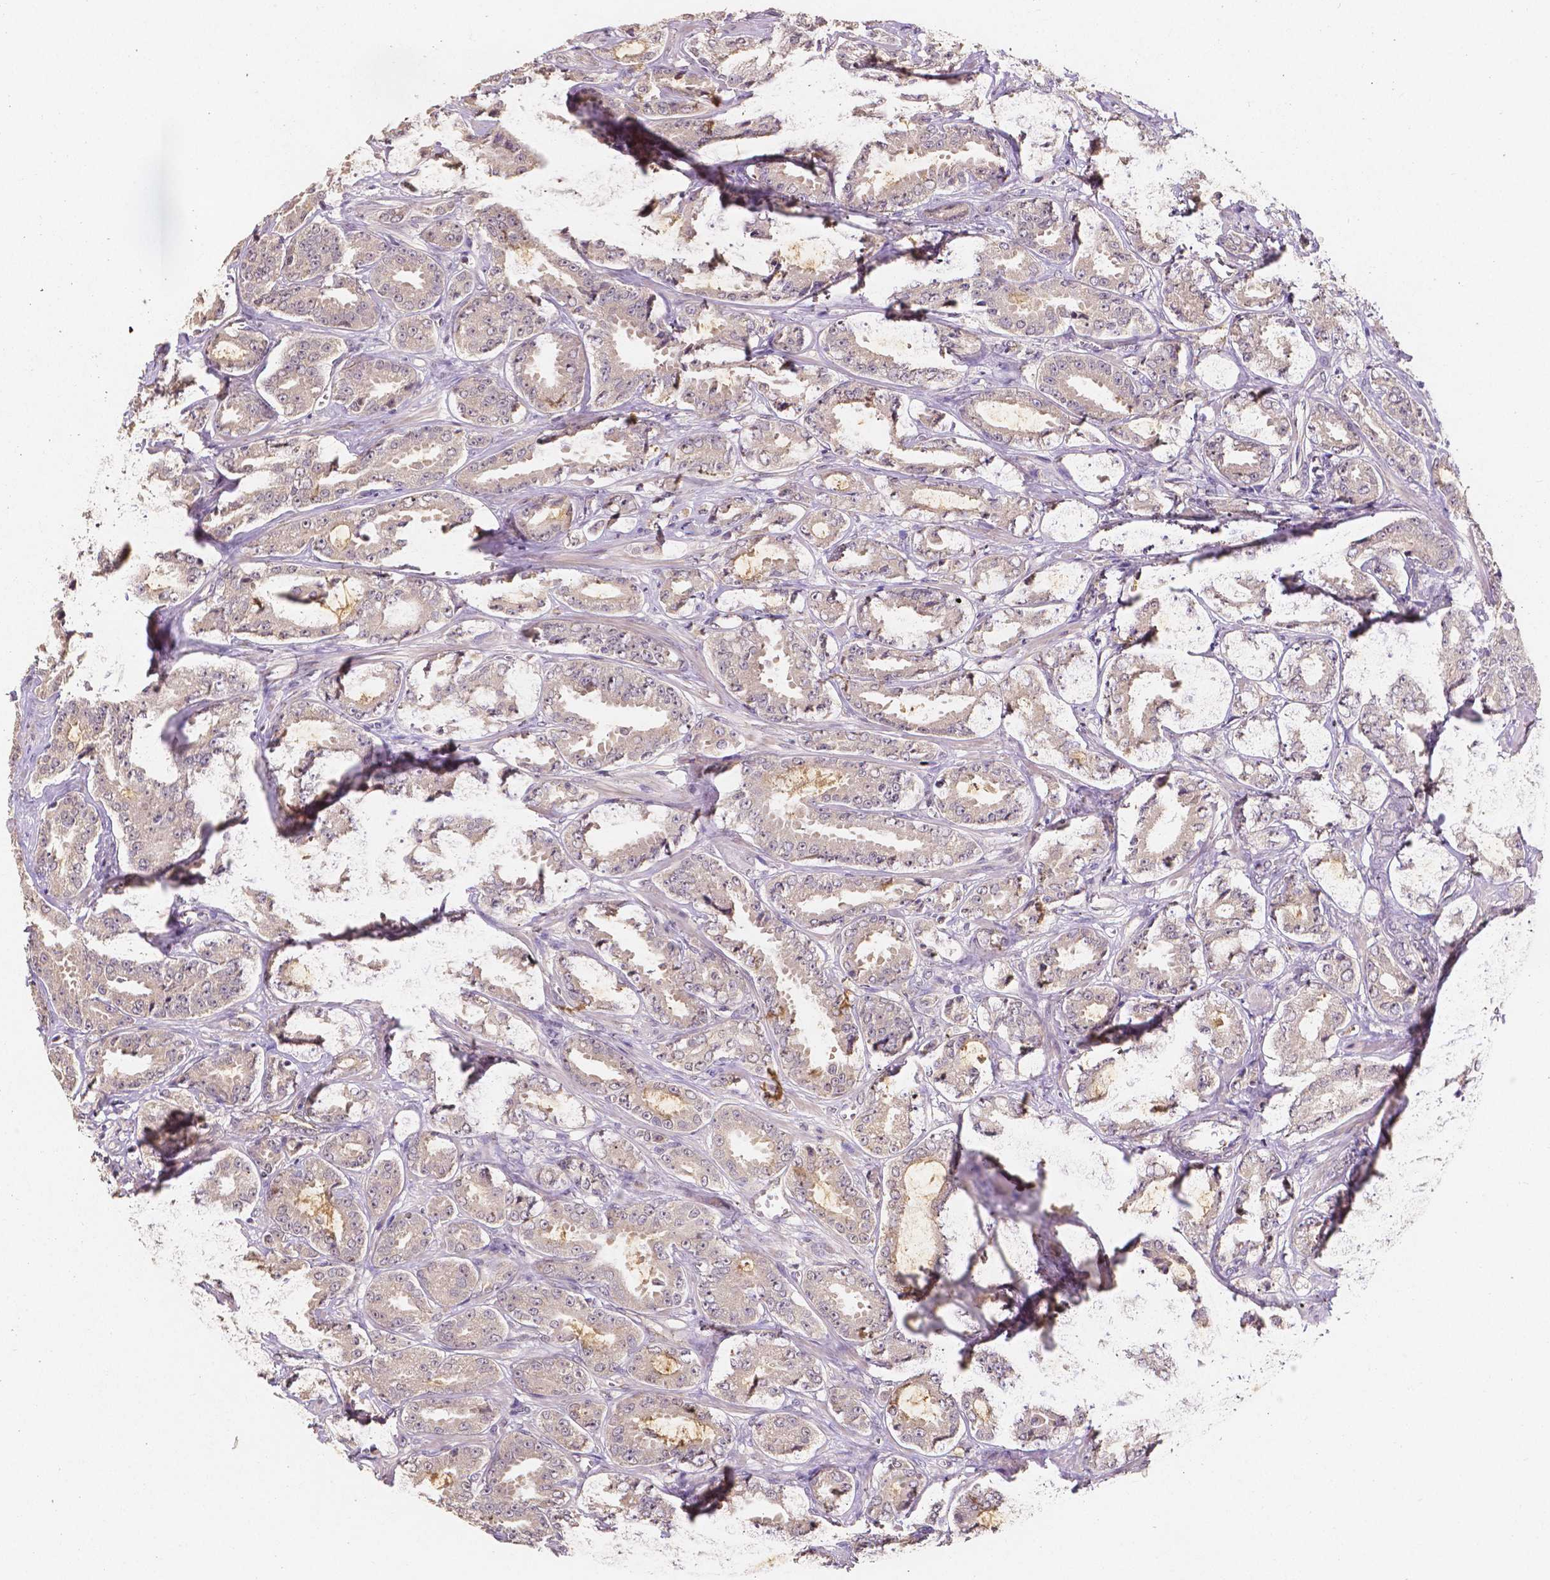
{"staining": {"intensity": "weak", "quantity": "<25%", "location": "cytoplasmic/membranous"}, "tissue": "prostate cancer", "cell_type": "Tumor cells", "image_type": "cancer", "snomed": [{"axis": "morphology", "description": "Adenocarcinoma, High grade"}, {"axis": "topography", "description": "Prostate"}], "caption": "DAB (3,3'-diaminobenzidine) immunohistochemical staining of prostate cancer exhibits no significant expression in tumor cells.", "gene": "ELAVL2", "patient": {"sex": "male", "age": 64}}